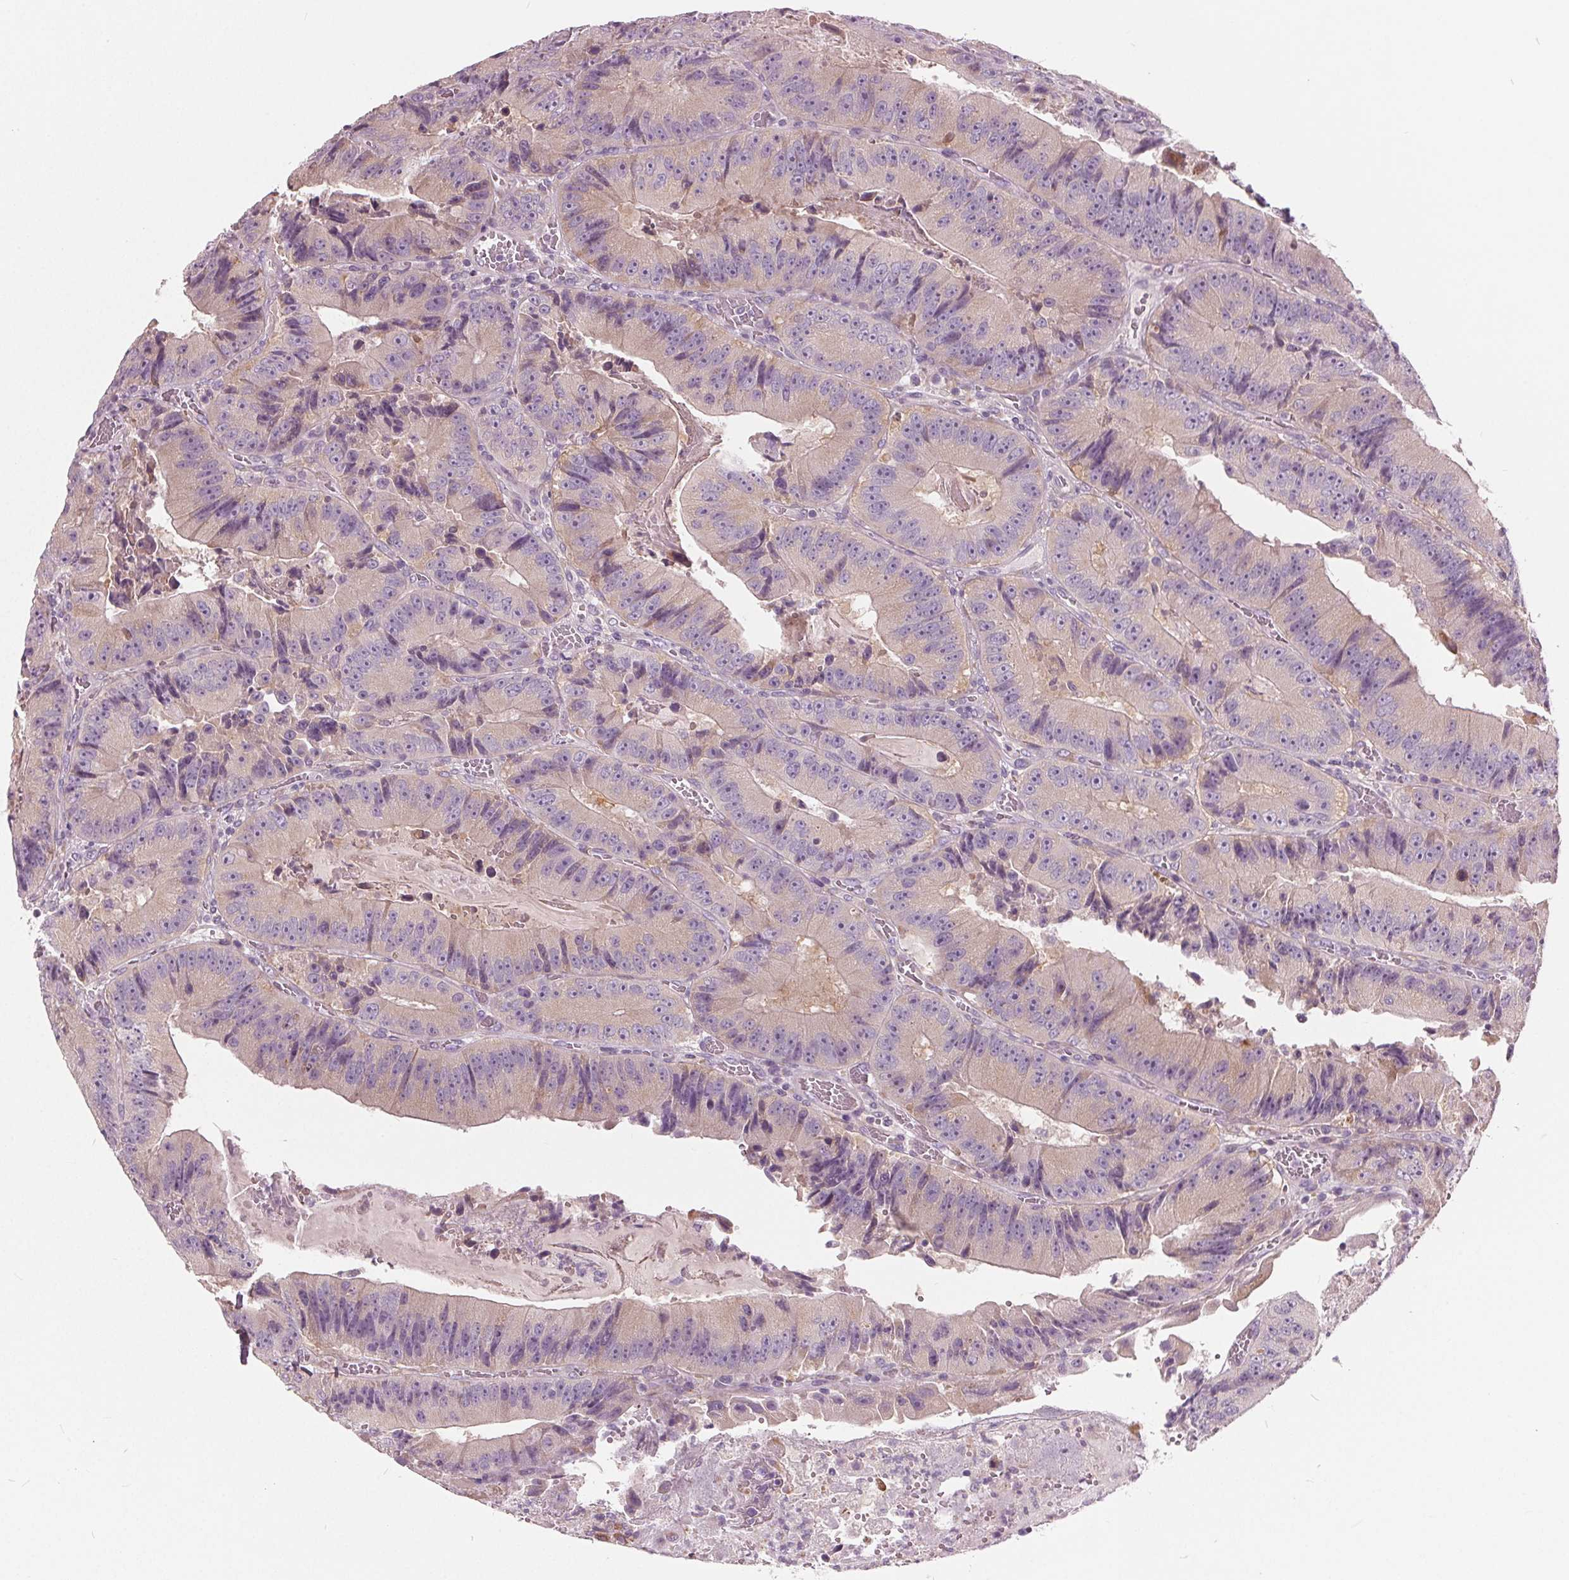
{"staining": {"intensity": "weak", "quantity": "<25%", "location": "cytoplasmic/membranous"}, "tissue": "colorectal cancer", "cell_type": "Tumor cells", "image_type": "cancer", "snomed": [{"axis": "morphology", "description": "Adenocarcinoma, NOS"}, {"axis": "topography", "description": "Colon"}], "caption": "A micrograph of human colorectal adenocarcinoma is negative for staining in tumor cells.", "gene": "LHFPL7", "patient": {"sex": "female", "age": 86}}